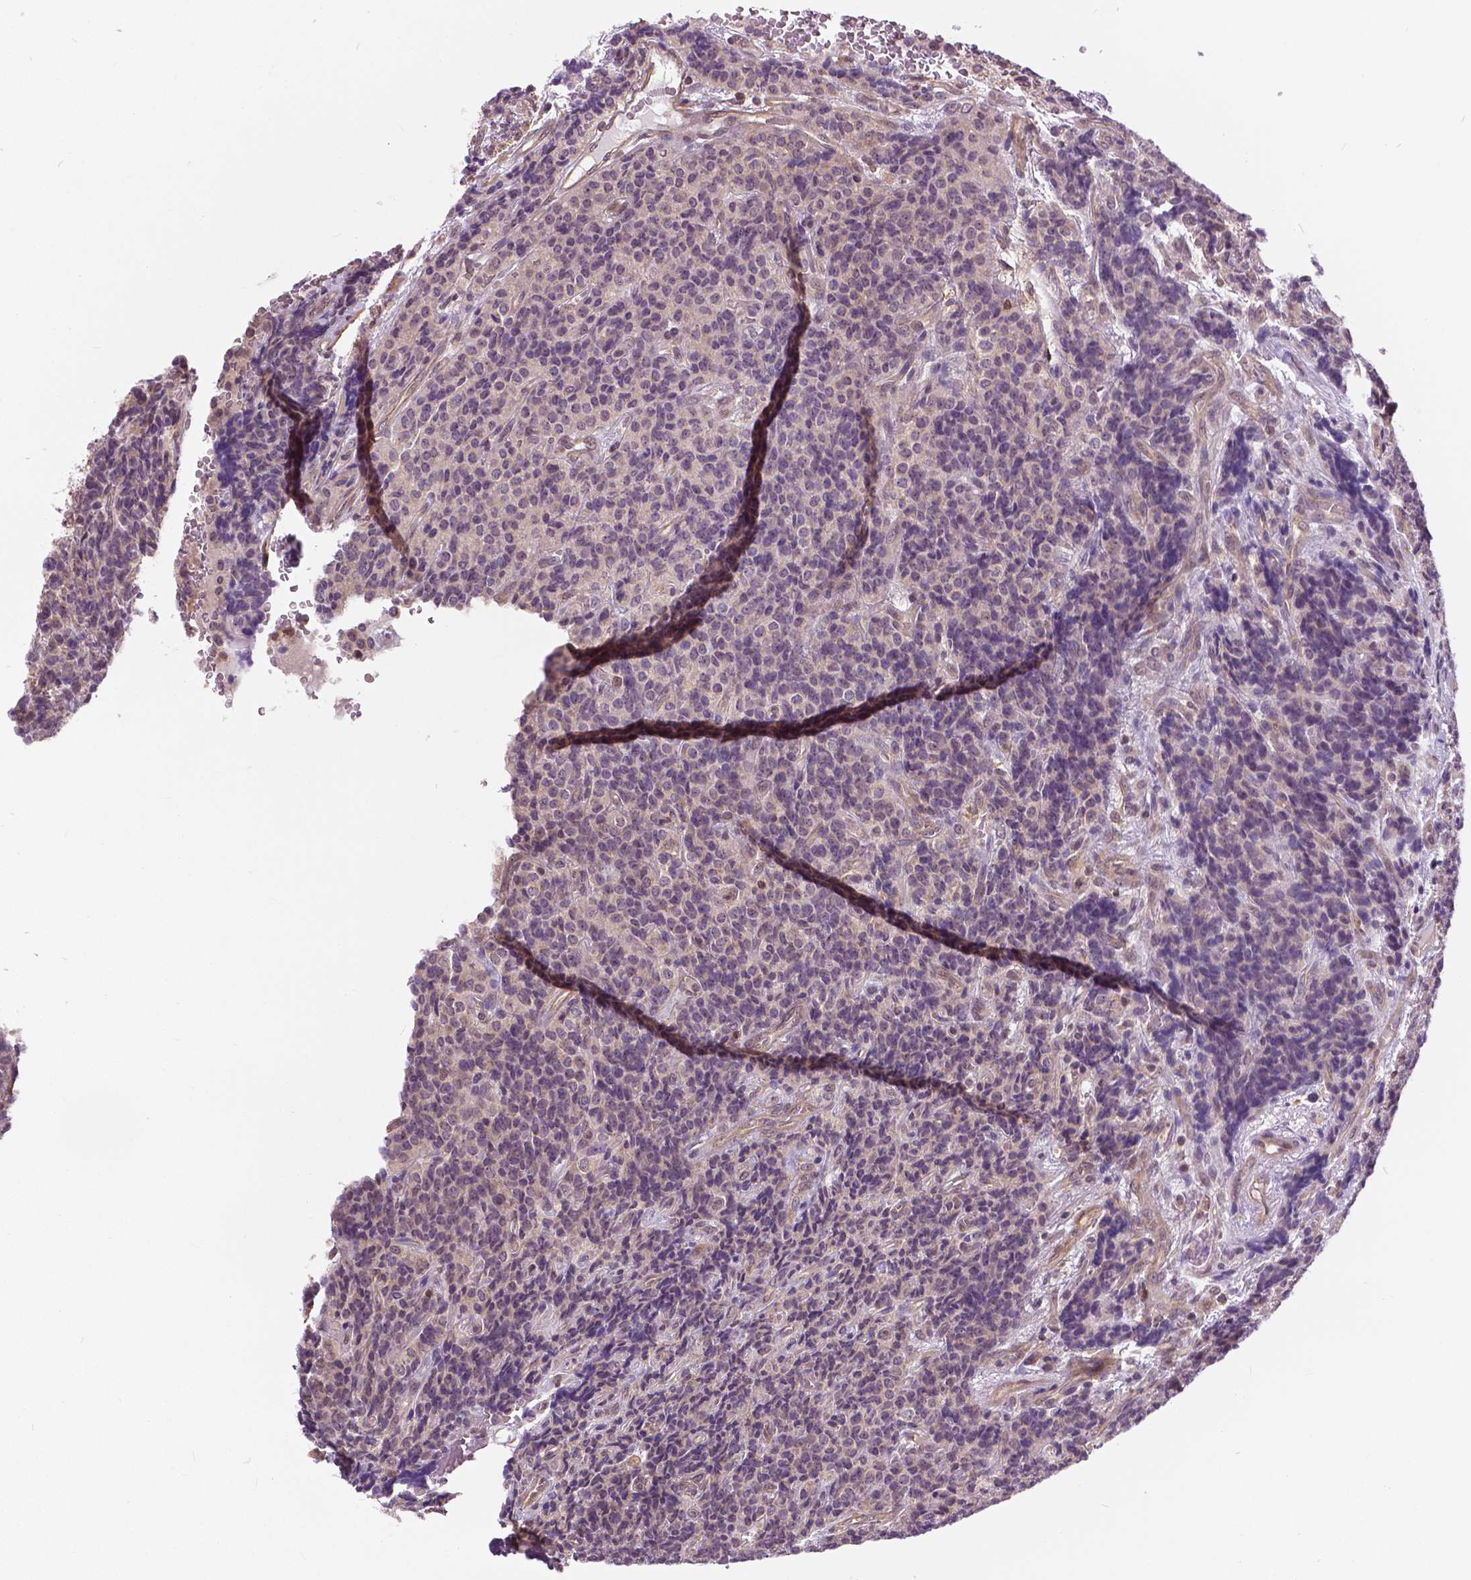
{"staining": {"intensity": "negative", "quantity": "none", "location": "none"}, "tissue": "carcinoid", "cell_type": "Tumor cells", "image_type": "cancer", "snomed": [{"axis": "morphology", "description": "Carcinoid, malignant, NOS"}, {"axis": "topography", "description": "Pancreas"}], "caption": "This is an immunohistochemistry (IHC) micrograph of malignant carcinoid. There is no expression in tumor cells.", "gene": "ANXA13", "patient": {"sex": "male", "age": 36}}